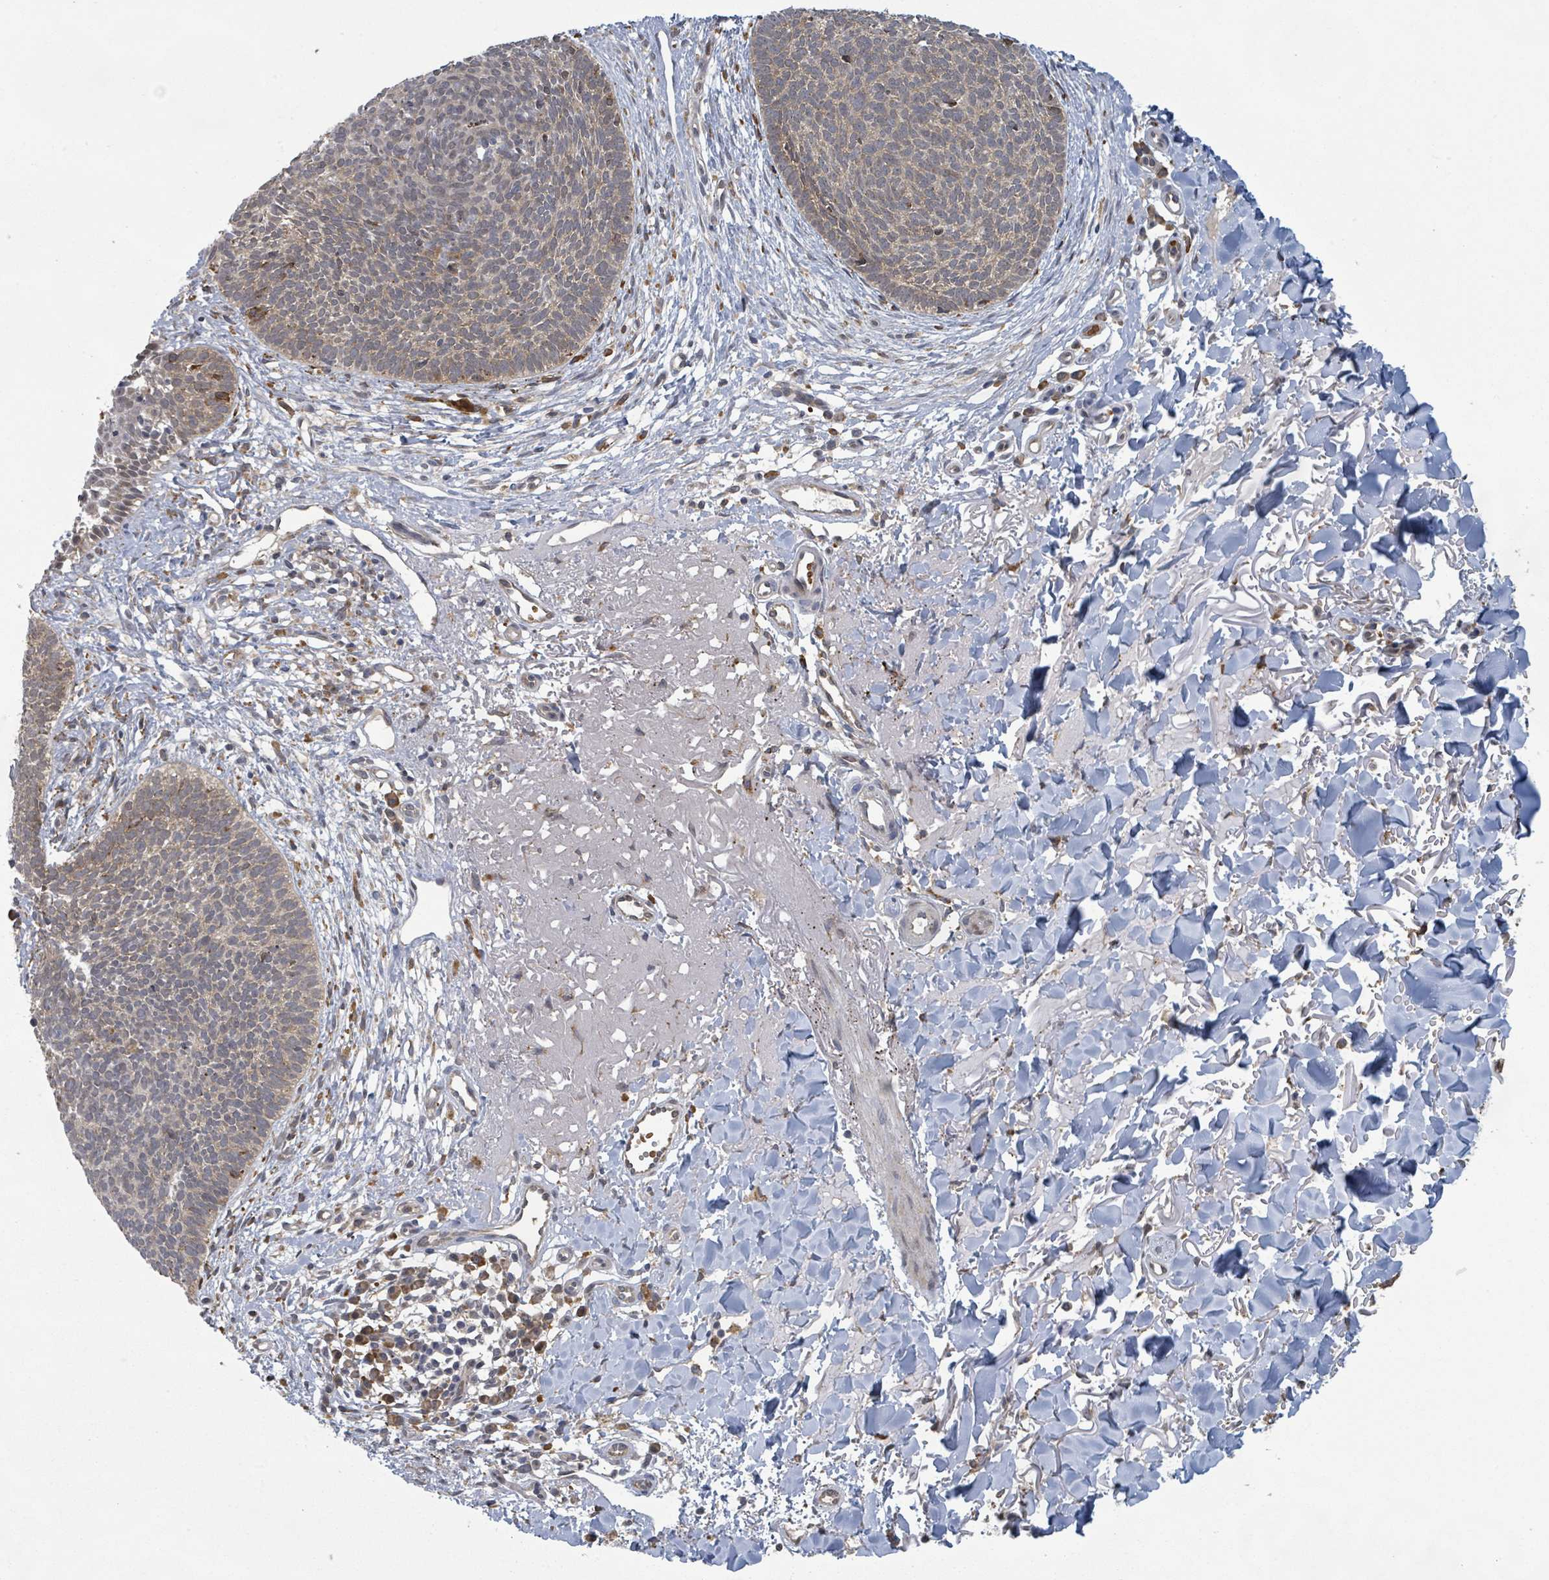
{"staining": {"intensity": "weak", "quantity": ">75%", "location": "cytoplasmic/membranous"}, "tissue": "skin cancer", "cell_type": "Tumor cells", "image_type": "cancer", "snomed": [{"axis": "morphology", "description": "Basal cell carcinoma"}, {"axis": "topography", "description": "Skin"}], "caption": "Skin basal cell carcinoma tissue exhibits weak cytoplasmic/membranous expression in approximately >75% of tumor cells", "gene": "SHROOM2", "patient": {"sex": "male", "age": 84}}